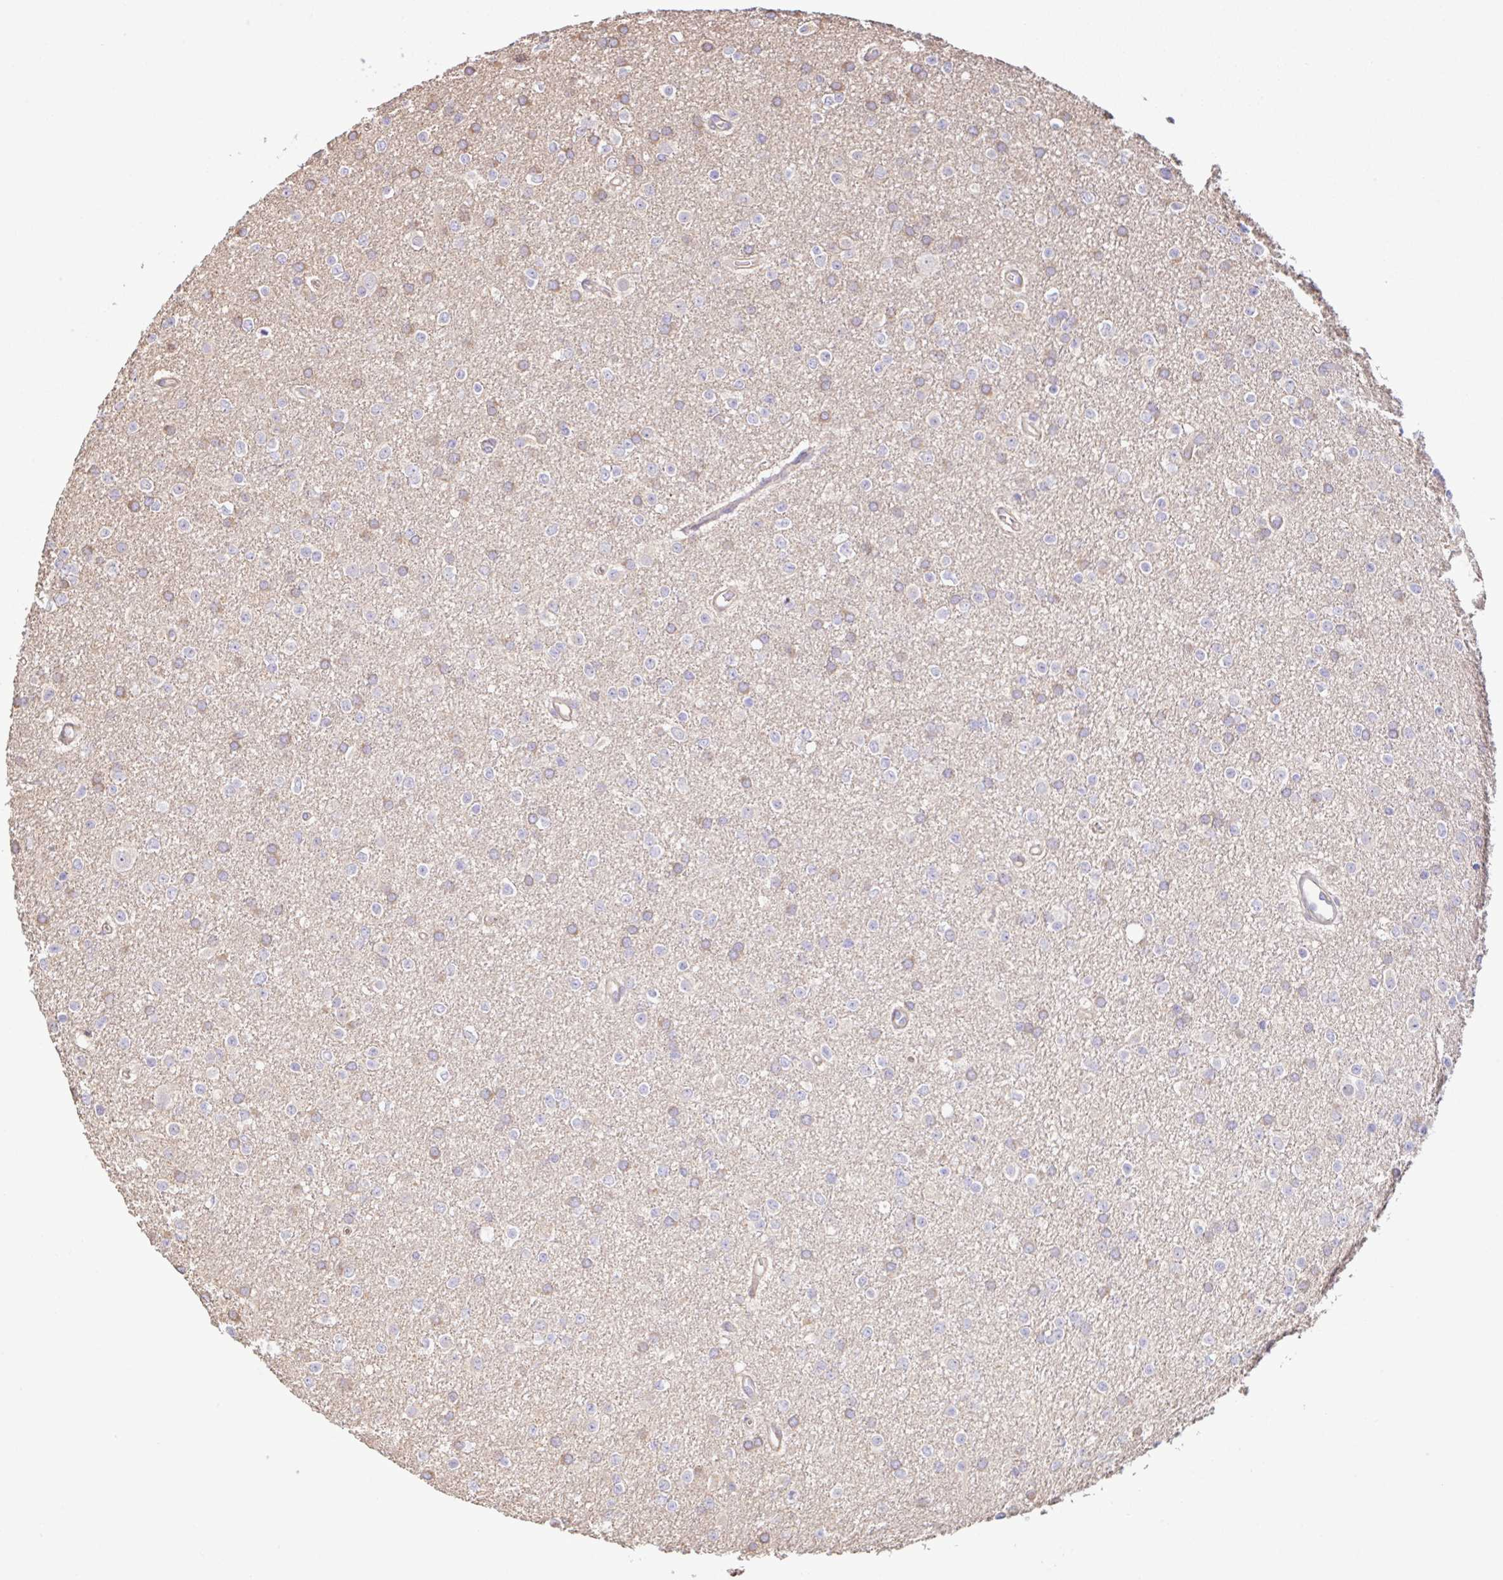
{"staining": {"intensity": "negative", "quantity": "none", "location": "none"}, "tissue": "glioma", "cell_type": "Tumor cells", "image_type": "cancer", "snomed": [{"axis": "morphology", "description": "Glioma, malignant, Low grade"}, {"axis": "topography", "description": "Brain"}], "caption": "DAB (3,3'-diaminobenzidine) immunohistochemical staining of human malignant glioma (low-grade) demonstrates no significant expression in tumor cells.", "gene": "PLCD4", "patient": {"sex": "female", "age": 34}}